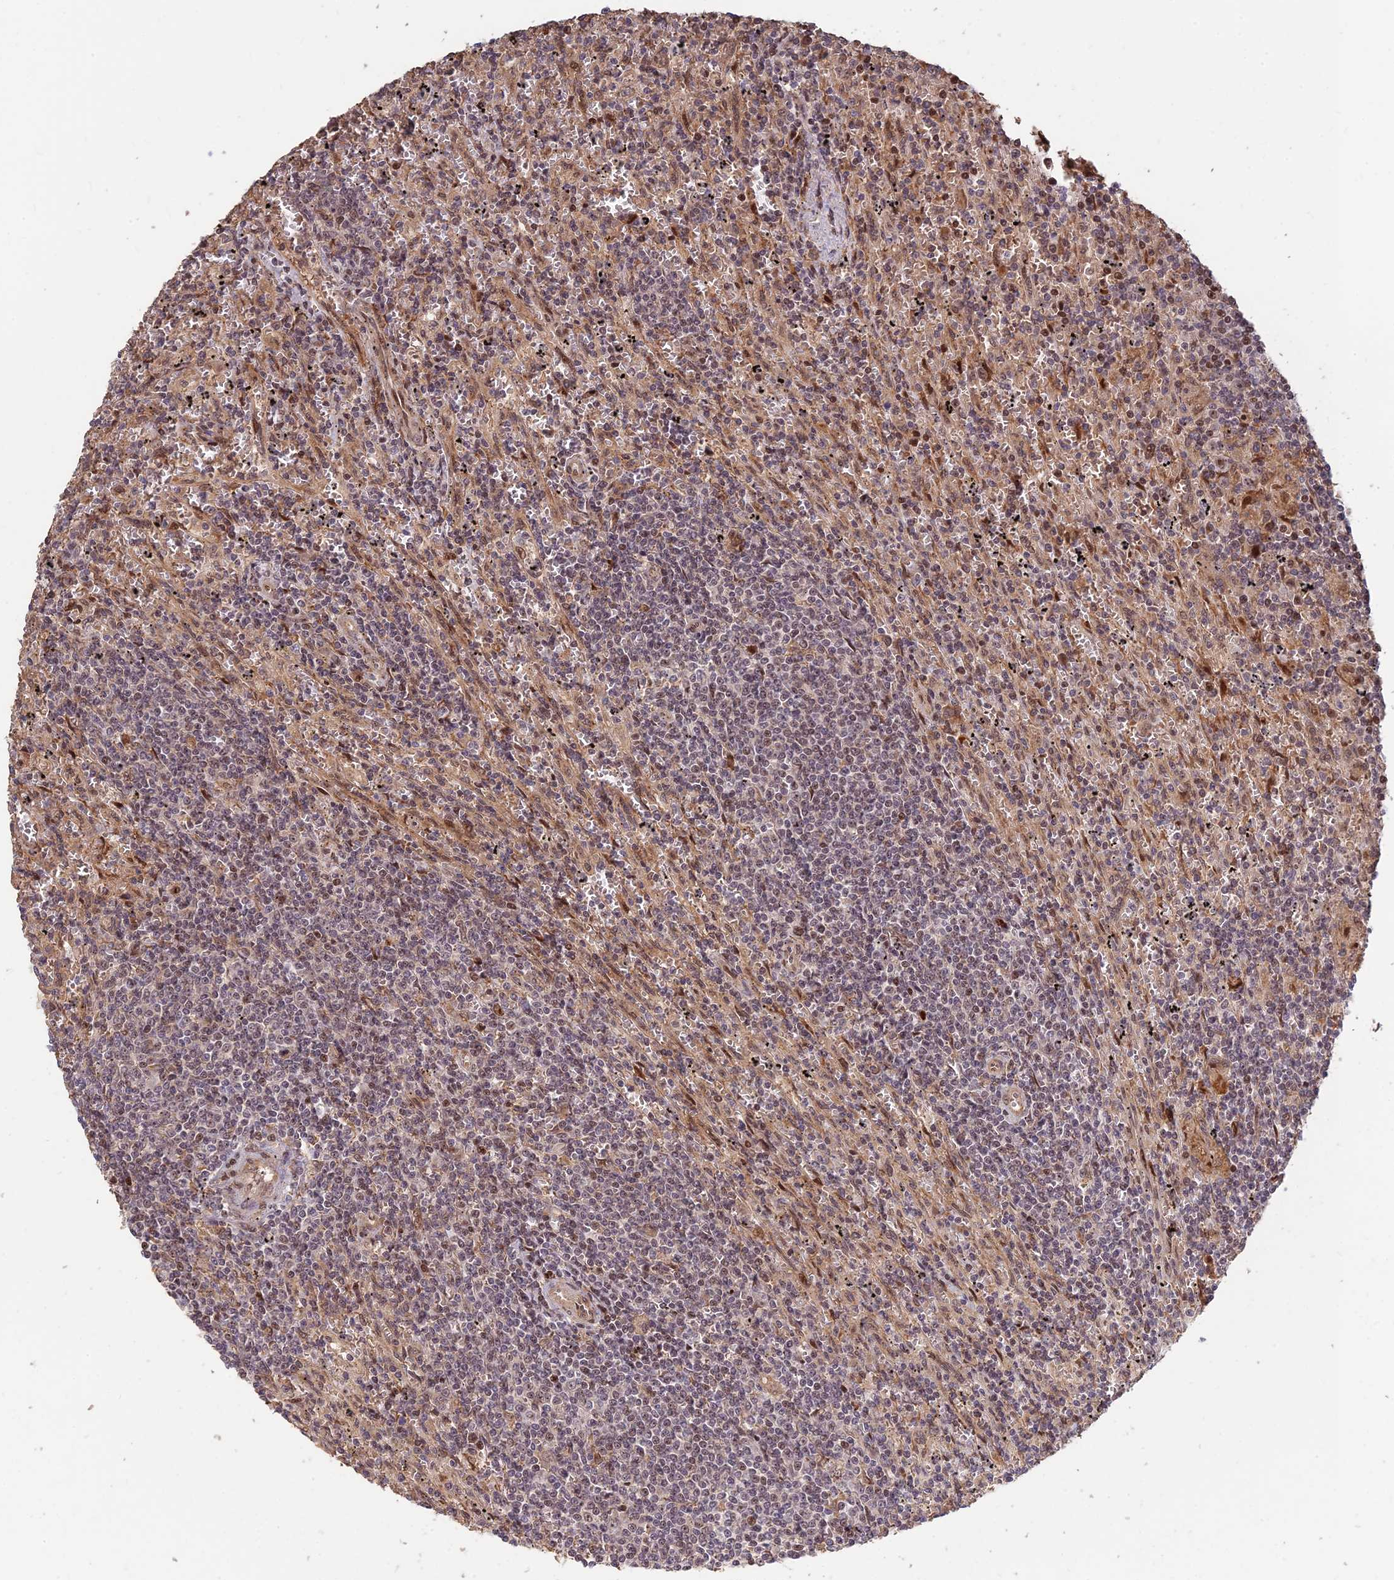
{"staining": {"intensity": "weak", "quantity": "<25%", "location": "nuclear"}, "tissue": "lymphoma", "cell_type": "Tumor cells", "image_type": "cancer", "snomed": [{"axis": "morphology", "description": "Malignant lymphoma, non-Hodgkin's type, Low grade"}, {"axis": "topography", "description": "Spleen"}], "caption": "The image shows no significant positivity in tumor cells of low-grade malignant lymphoma, non-Hodgkin's type.", "gene": "UFSP2", "patient": {"sex": "male", "age": 76}}